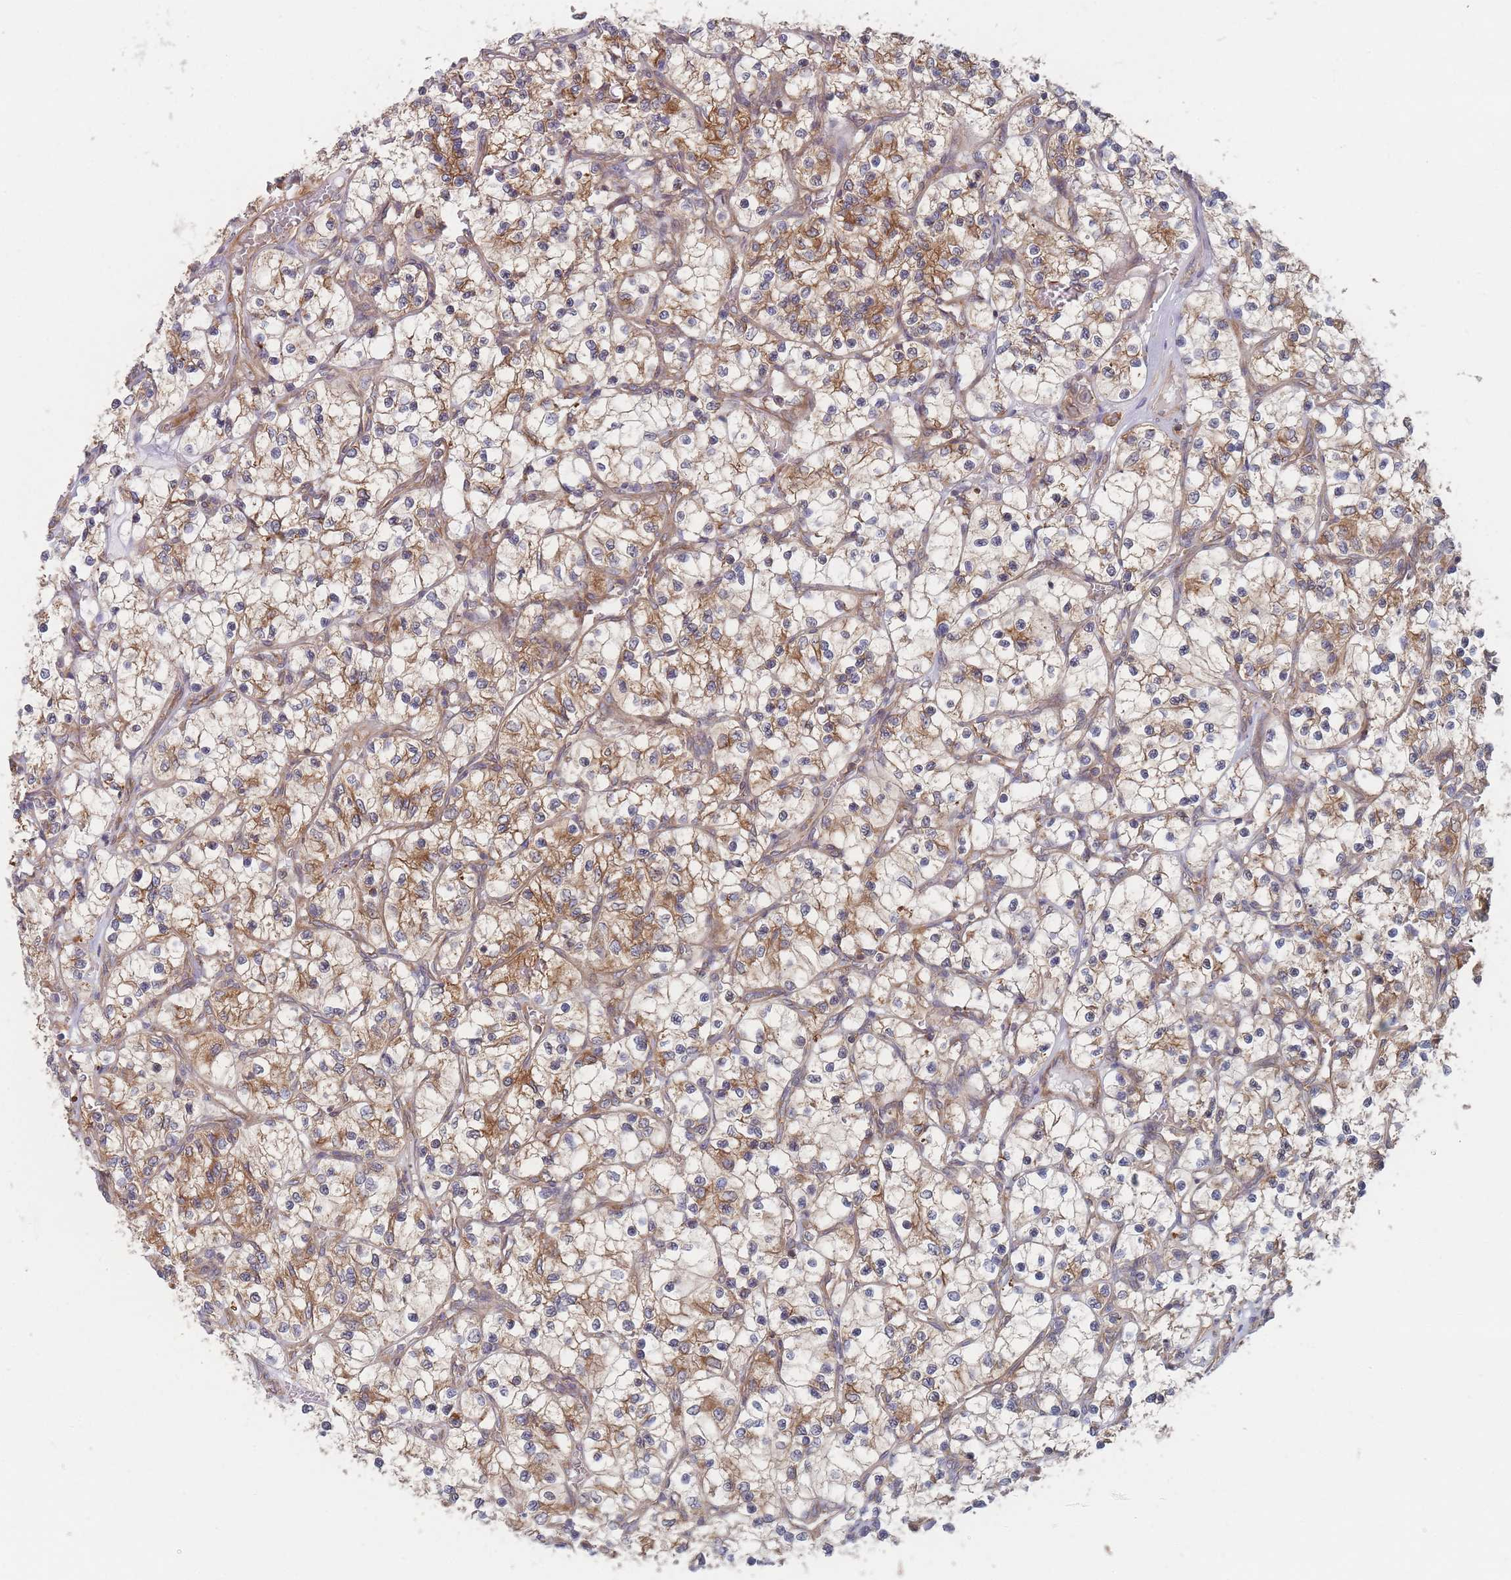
{"staining": {"intensity": "moderate", "quantity": "<25%", "location": "cytoplasmic/membranous"}, "tissue": "renal cancer", "cell_type": "Tumor cells", "image_type": "cancer", "snomed": [{"axis": "morphology", "description": "Adenocarcinoma, NOS"}, {"axis": "topography", "description": "Kidney"}], "caption": "A low amount of moderate cytoplasmic/membranous positivity is appreciated in approximately <25% of tumor cells in renal adenocarcinoma tissue.", "gene": "KDSR", "patient": {"sex": "female", "age": 69}}